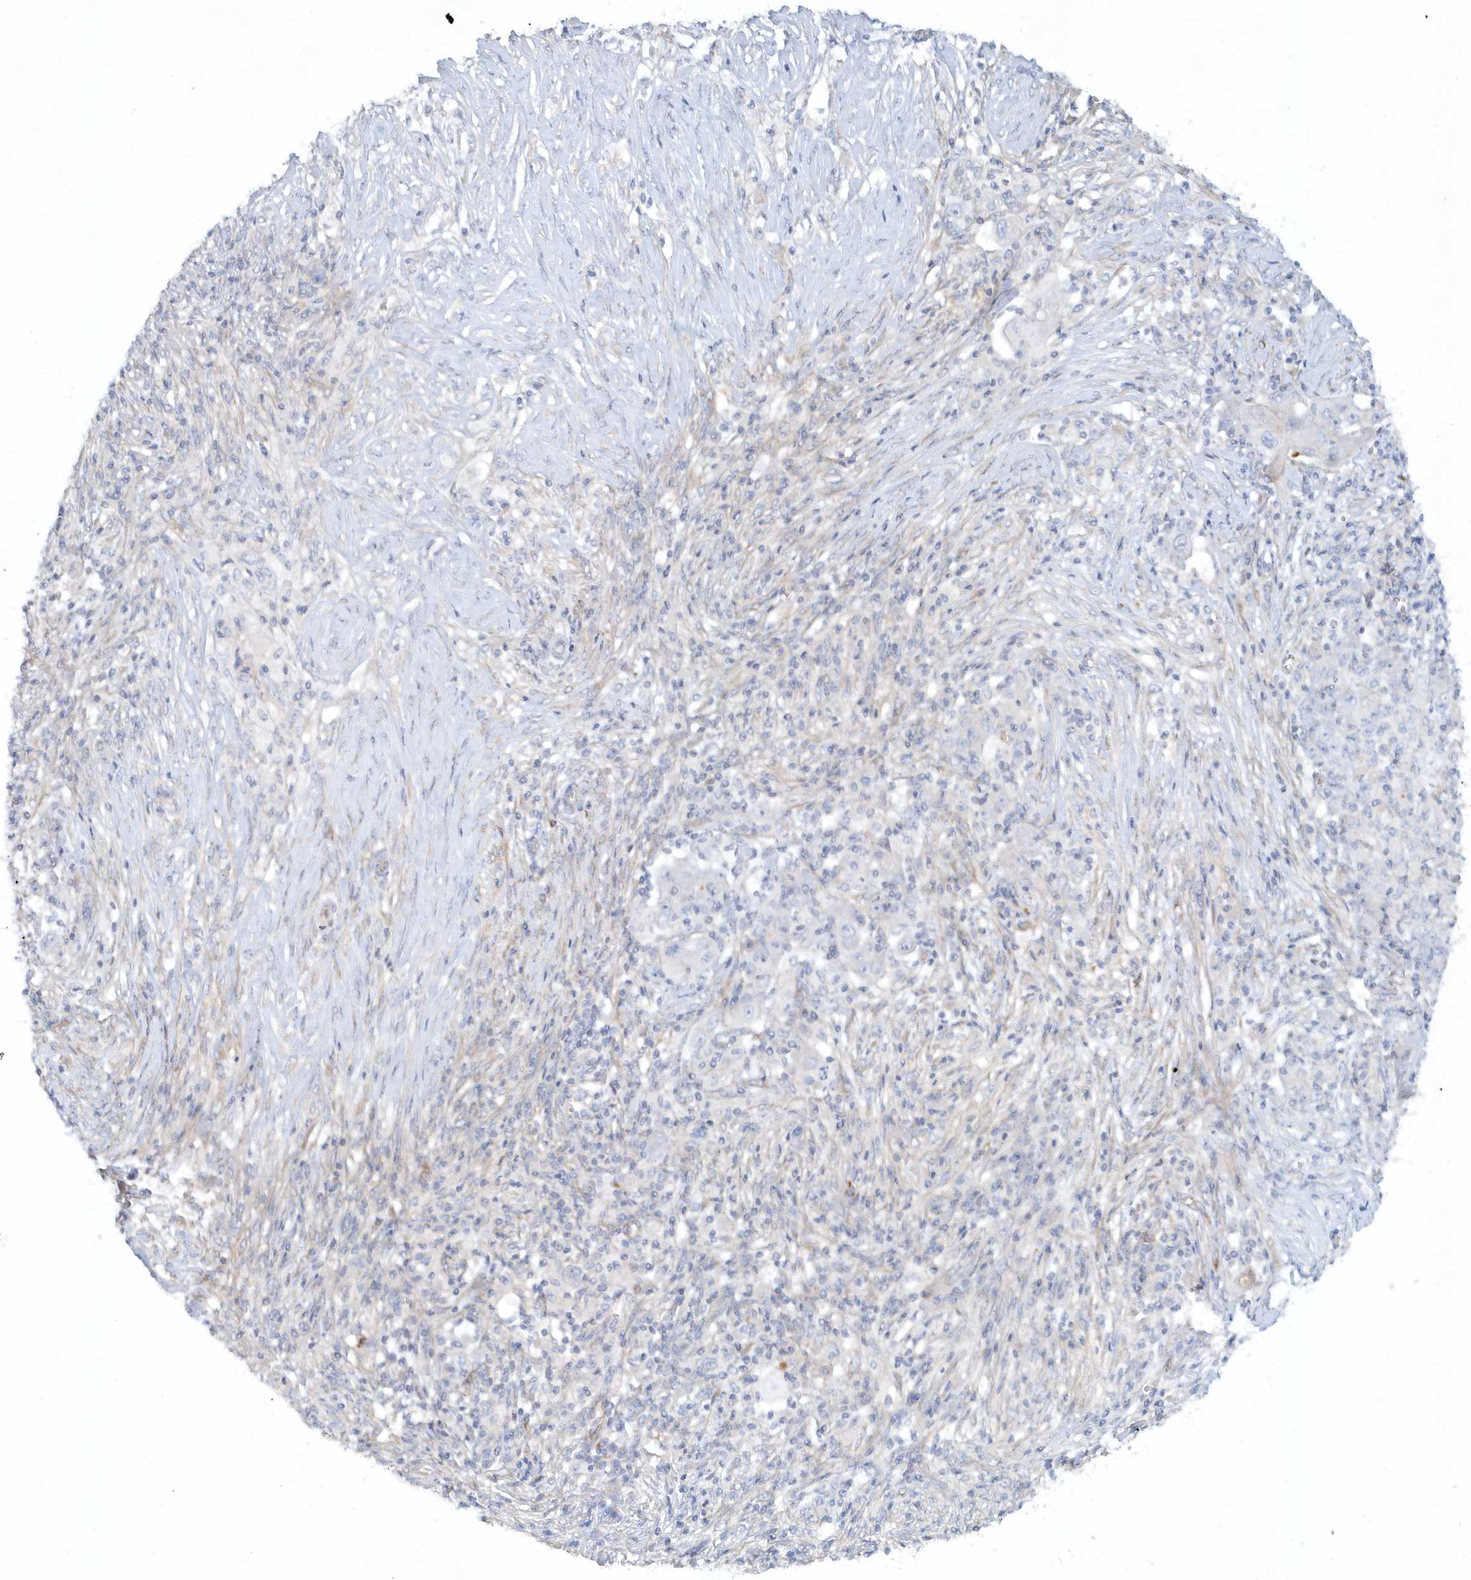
{"staining": {"intensity": "negative", "quantity": "none", "location": "none"}, "tissue": "ovarian cancer", "cell_type": "Tumor cells", "image_type": "cancer", "snomed": [{"axis": "morphology", "description": "Carcinoma, endometroid"}, {"axis": "topography", "description": "Ovary"}], "caption": "Ovarian cancer stained for a protein using immunohistochemistry displays no staining tumor cells.", "gene": "DNAH1", "patient": {"sex": "female", "age": 42}}